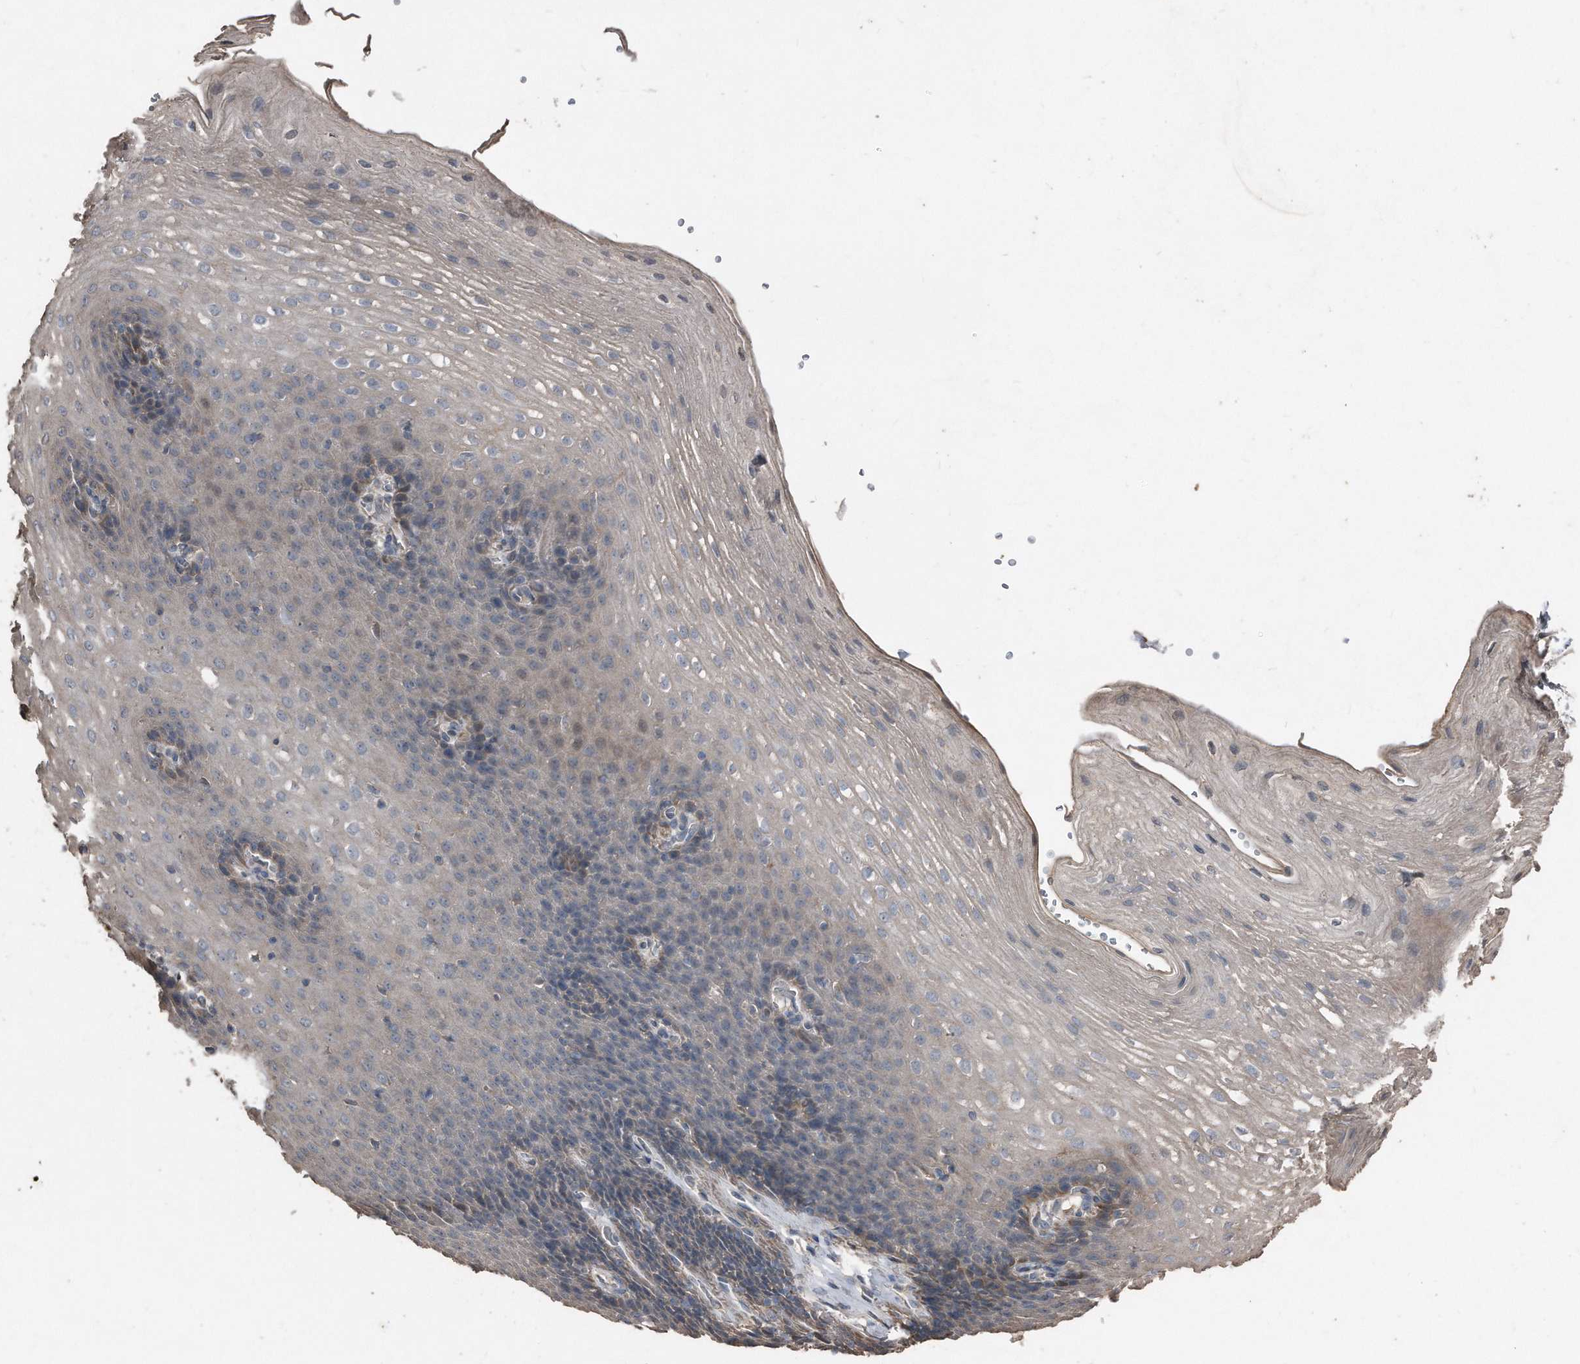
{"staining": {"intensity": "weak", "quantity": "25%-75%", "location": "cytoplasmic/membranous"}, "tissue": "esophagus", "cell_type": "Squamous epithelial cells", "image_type": "normal", "snomed": [{"axis": "morphology", "description": "Normal tissue, NOS"}, {"axis": "topography", "description": "Esophagus"}], "caption": "Protein staining of normal esophagus demonstrates weak cytoplasmic/membranous expression in about 25%-75% of squamous epithelial cells.", "gene": "ANKRD10", "patient": {"sex": "female", "age": 66}}